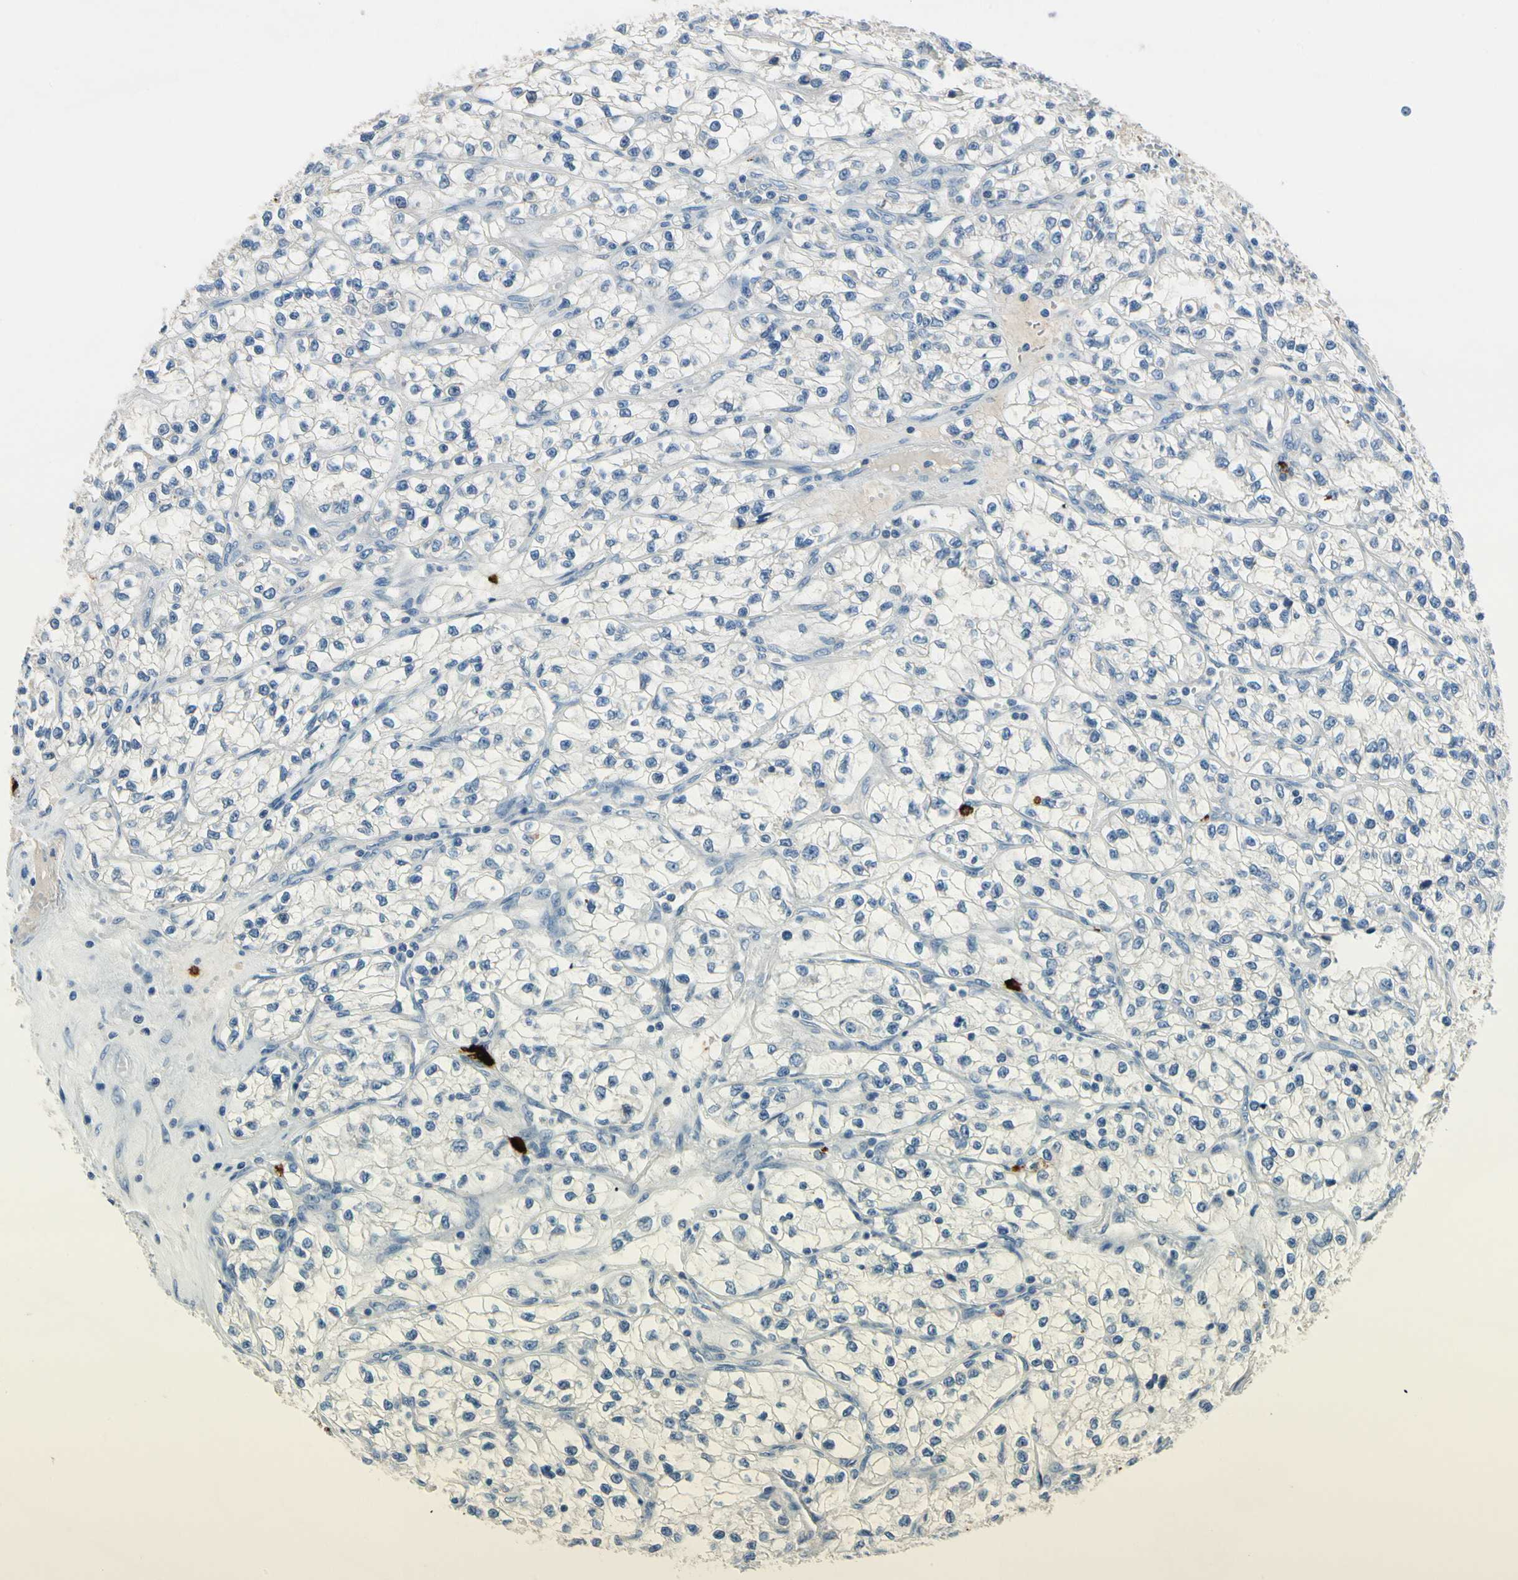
{"staining": {"intensity": "negative", "quantity": "none", "location": "none"}, "tissue": "renal cancer", "cell_type": "Tumor cells", "image_type": "cancer", "snomed": [{"axis": "morphology", "description": "Adenocarcinoma, NOS"}, {"axis": "topography", "description": "Kidney"}], "caption": "Immunohistochemistry of human renal cancer (adenocarcinoma) demonstrates no expression in tumor cells.", "gene": "CPA3", "patient": {"sex": "female", "age": 57}}